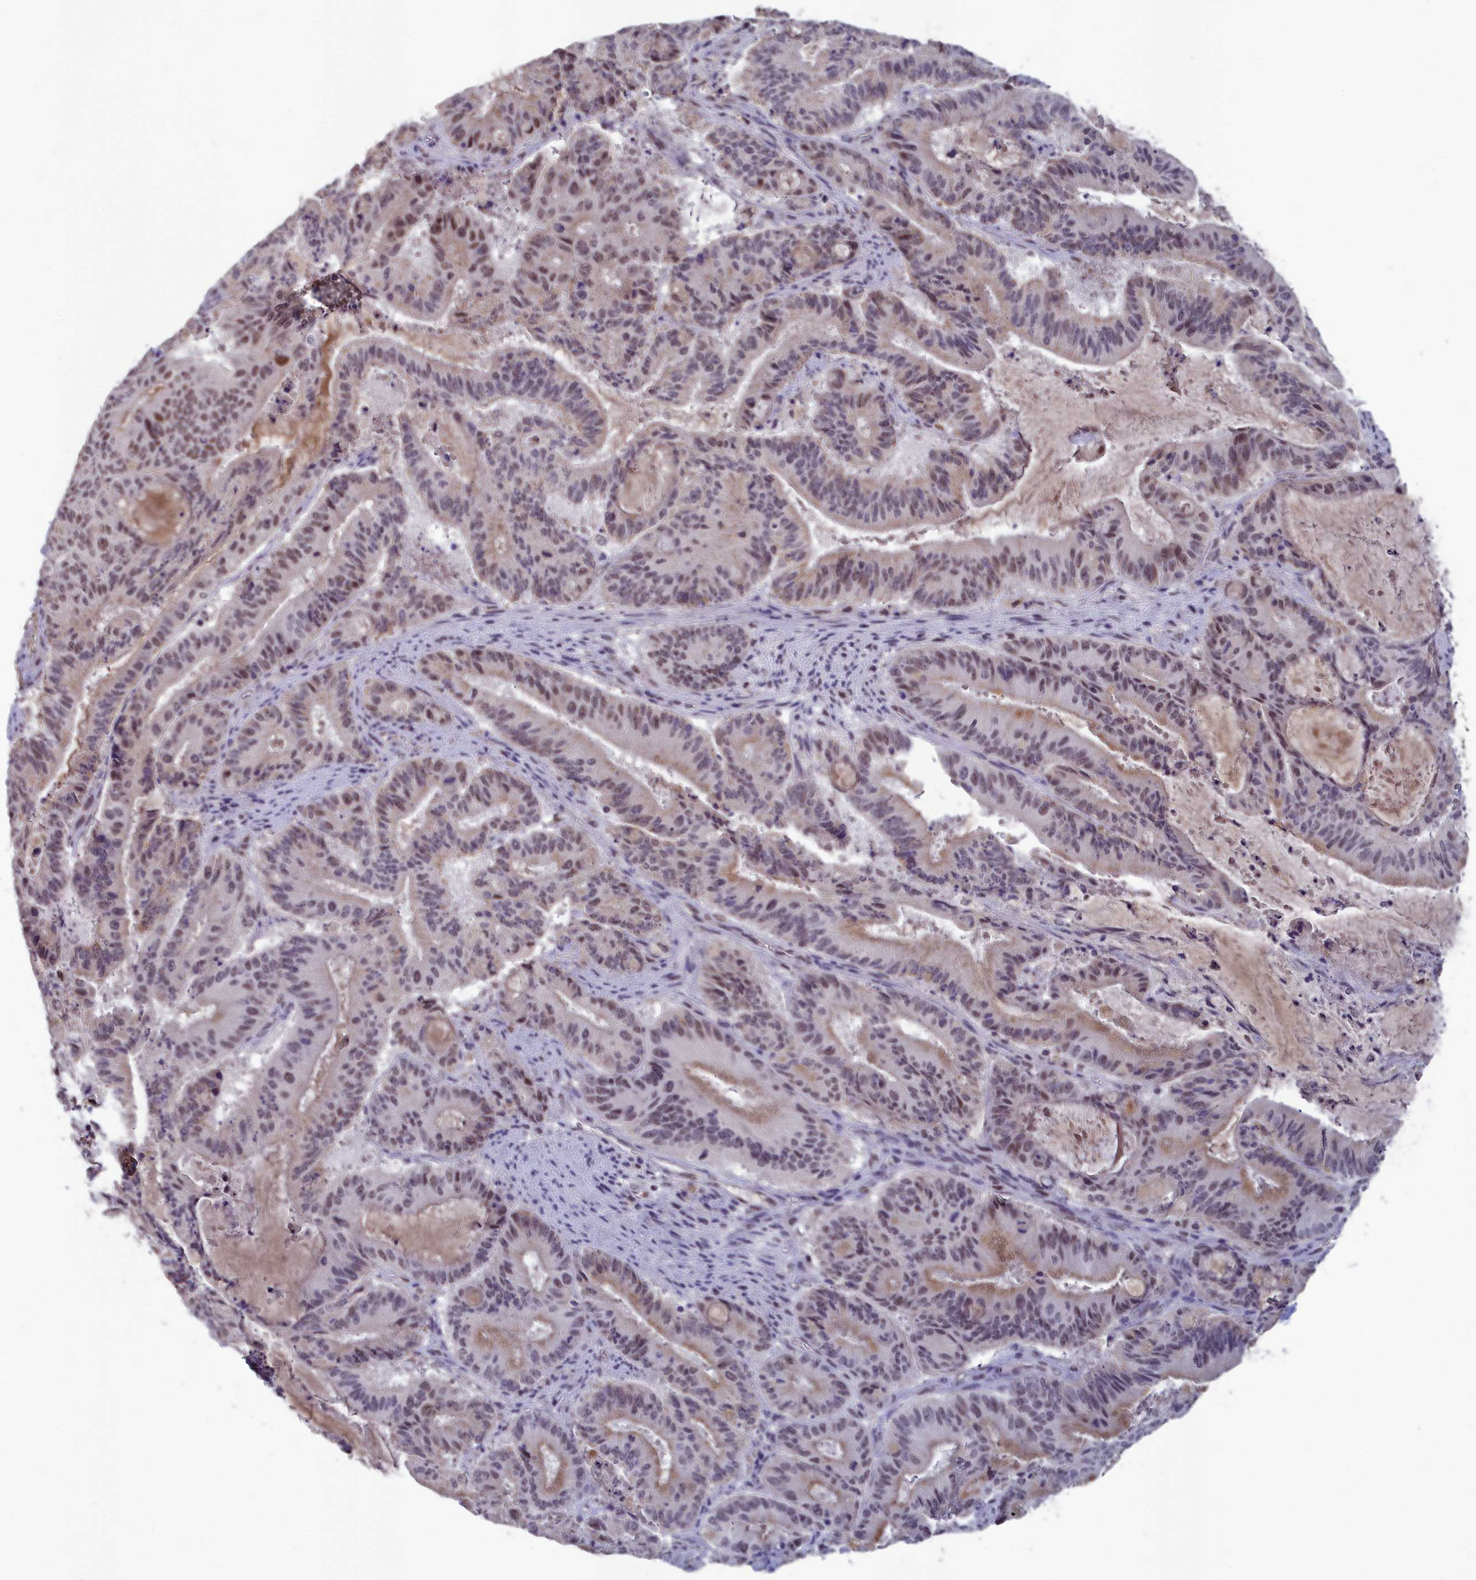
{"staining": {"intensity": "weak", "quantity": ">75%", "location": "nuclear"}, "tissue": "liver cancer", "cell_type": "Tumor cells", "image_type": "cancer", "snomed": [{"axis": "morphology", "description": "Normal tissue, NOS"}, {"axis": "morphology", "description": "Cholangiocarcinoma"}, {"axis": "topography", "description": "Liver"}, {"axis": "topography", "description": "Peripheral nerve tissue"}], "caption": "Protein expression analysis of human liver cholangiocarcinoma reveals weak nuclear expression in about >75% of tumor cells.", "gene": "MT-CO3", "patient": {"sex": "female", "age": 73}}